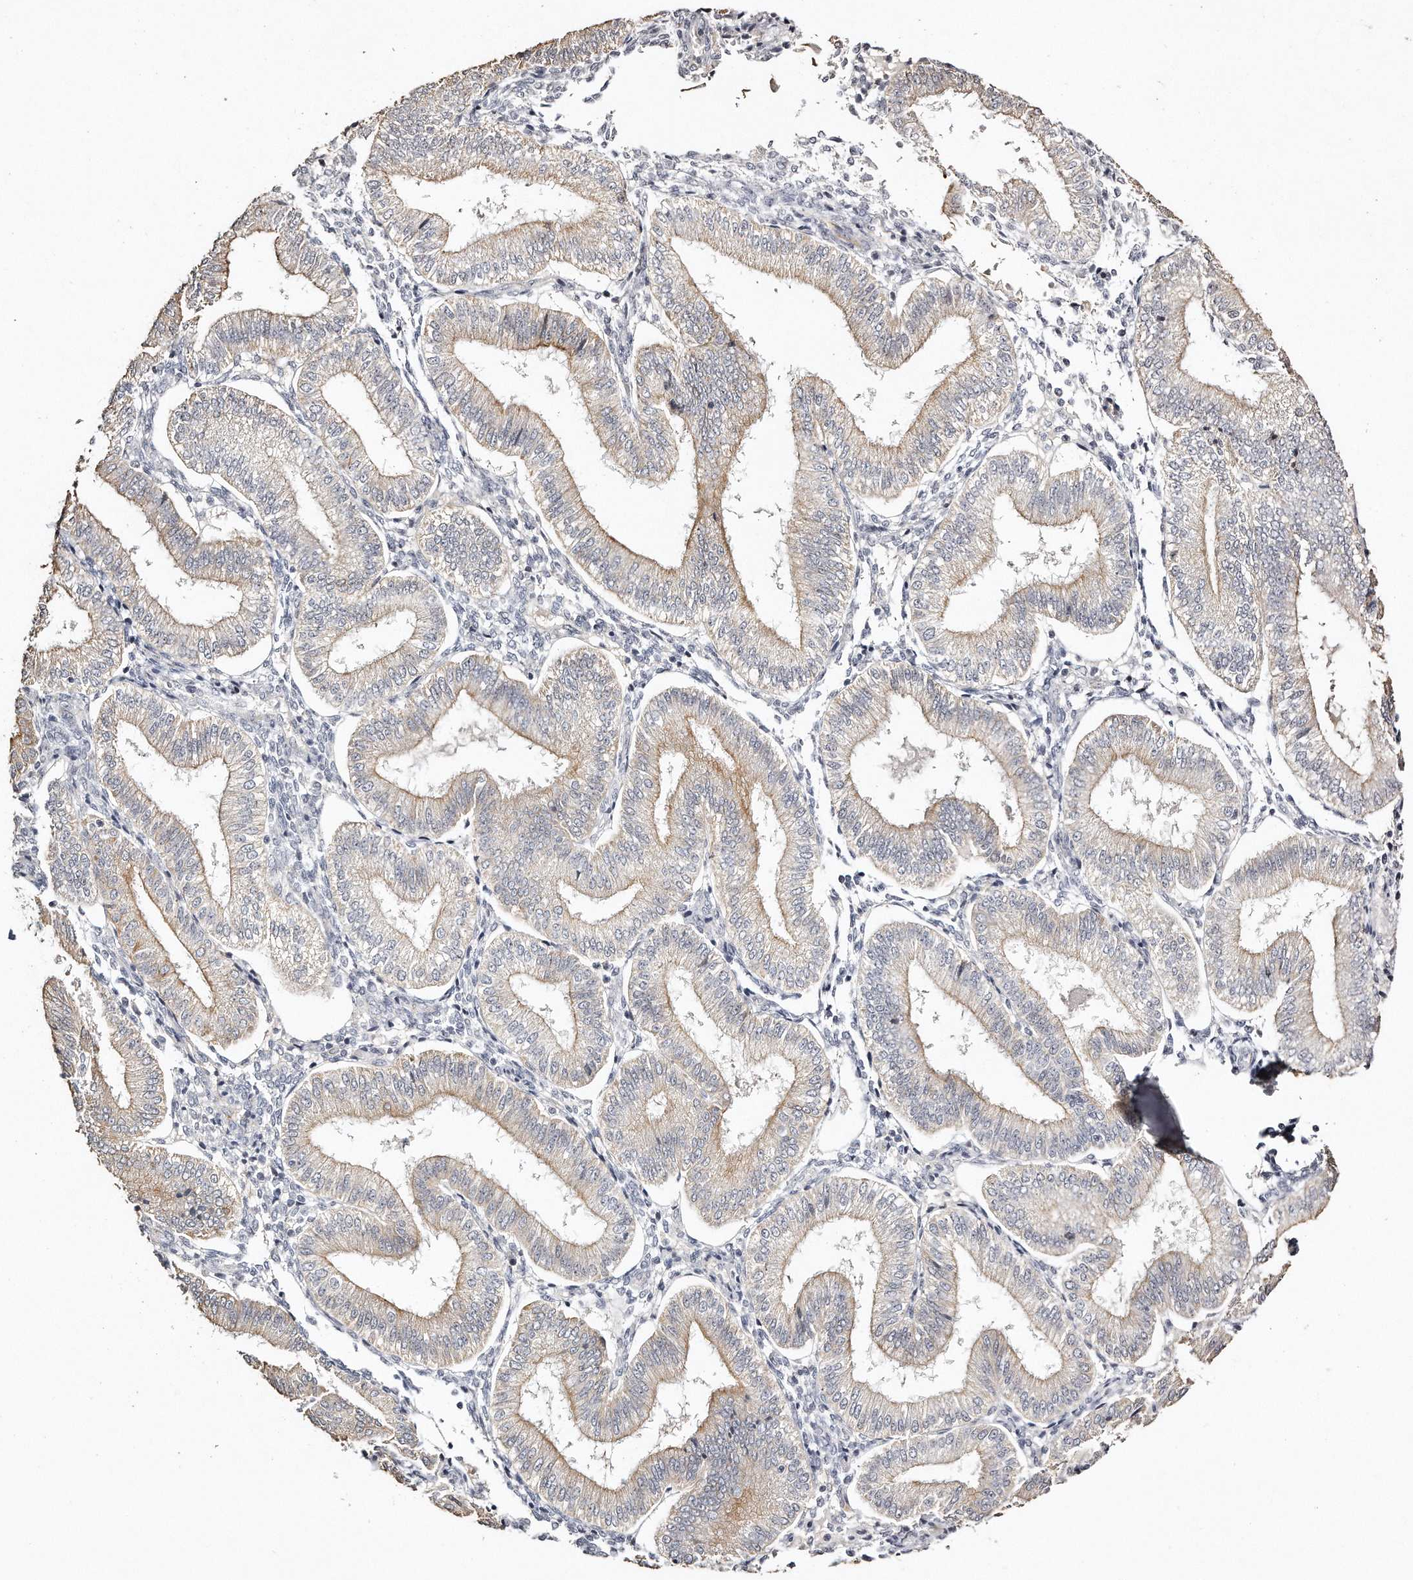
{"staining": {"intensity": "negative", "quantity": "none", "location": "none"}, "tissue": "endometrium", "cell_type": "Cells in endometrial stroma", "image_type": "normal", "snomed": [{"axis": "morphology", "description": "Normal tissue, NOS"}, {"axis": "topography", "description": "Endometrium"}], "caption": "Histopathology image shows no significant protein staining in cells in endometrial stroma of unremarkable endometrium.", "gene": "ZYG11A", "patient": {"sex": "female", "age": 39}}